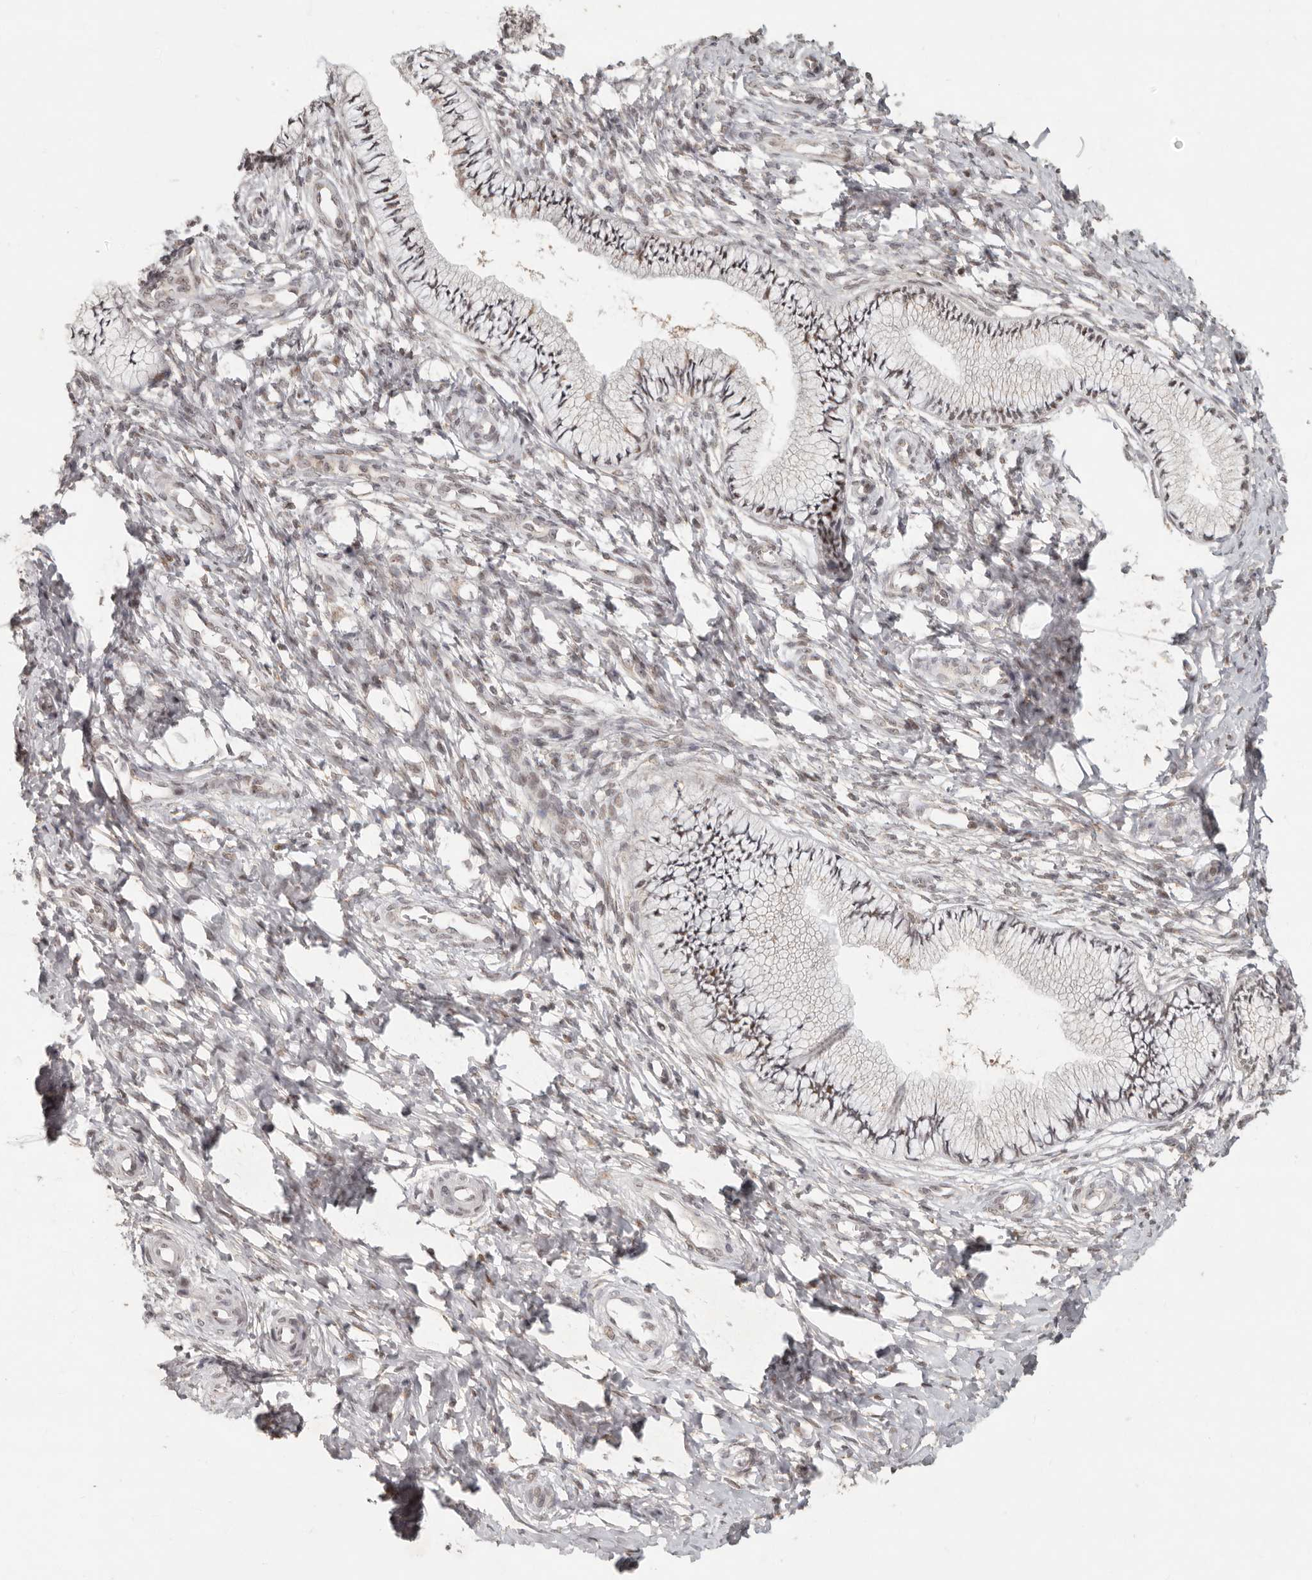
{"staining": {"intensity": "weak", "quantity": "25%-75%", "location": "cytoplasmic/membranous,nuclear"}, "tissue": "cervix", "cell_type": "Glandular cells", "image_type": "normal", "snomed": [{"axis": "morphology", "description": "Normal tissue, NOS"}, {"axis": "topography", "description": "Cervix"}], "caption": "Weak cytoplasmic/membranous,nuclear staining is present in approximately 25%-75% of glandular cells in benign cervix.", "gene": "LRRC75A", "patient": {"sex": "female", "age": 36}}